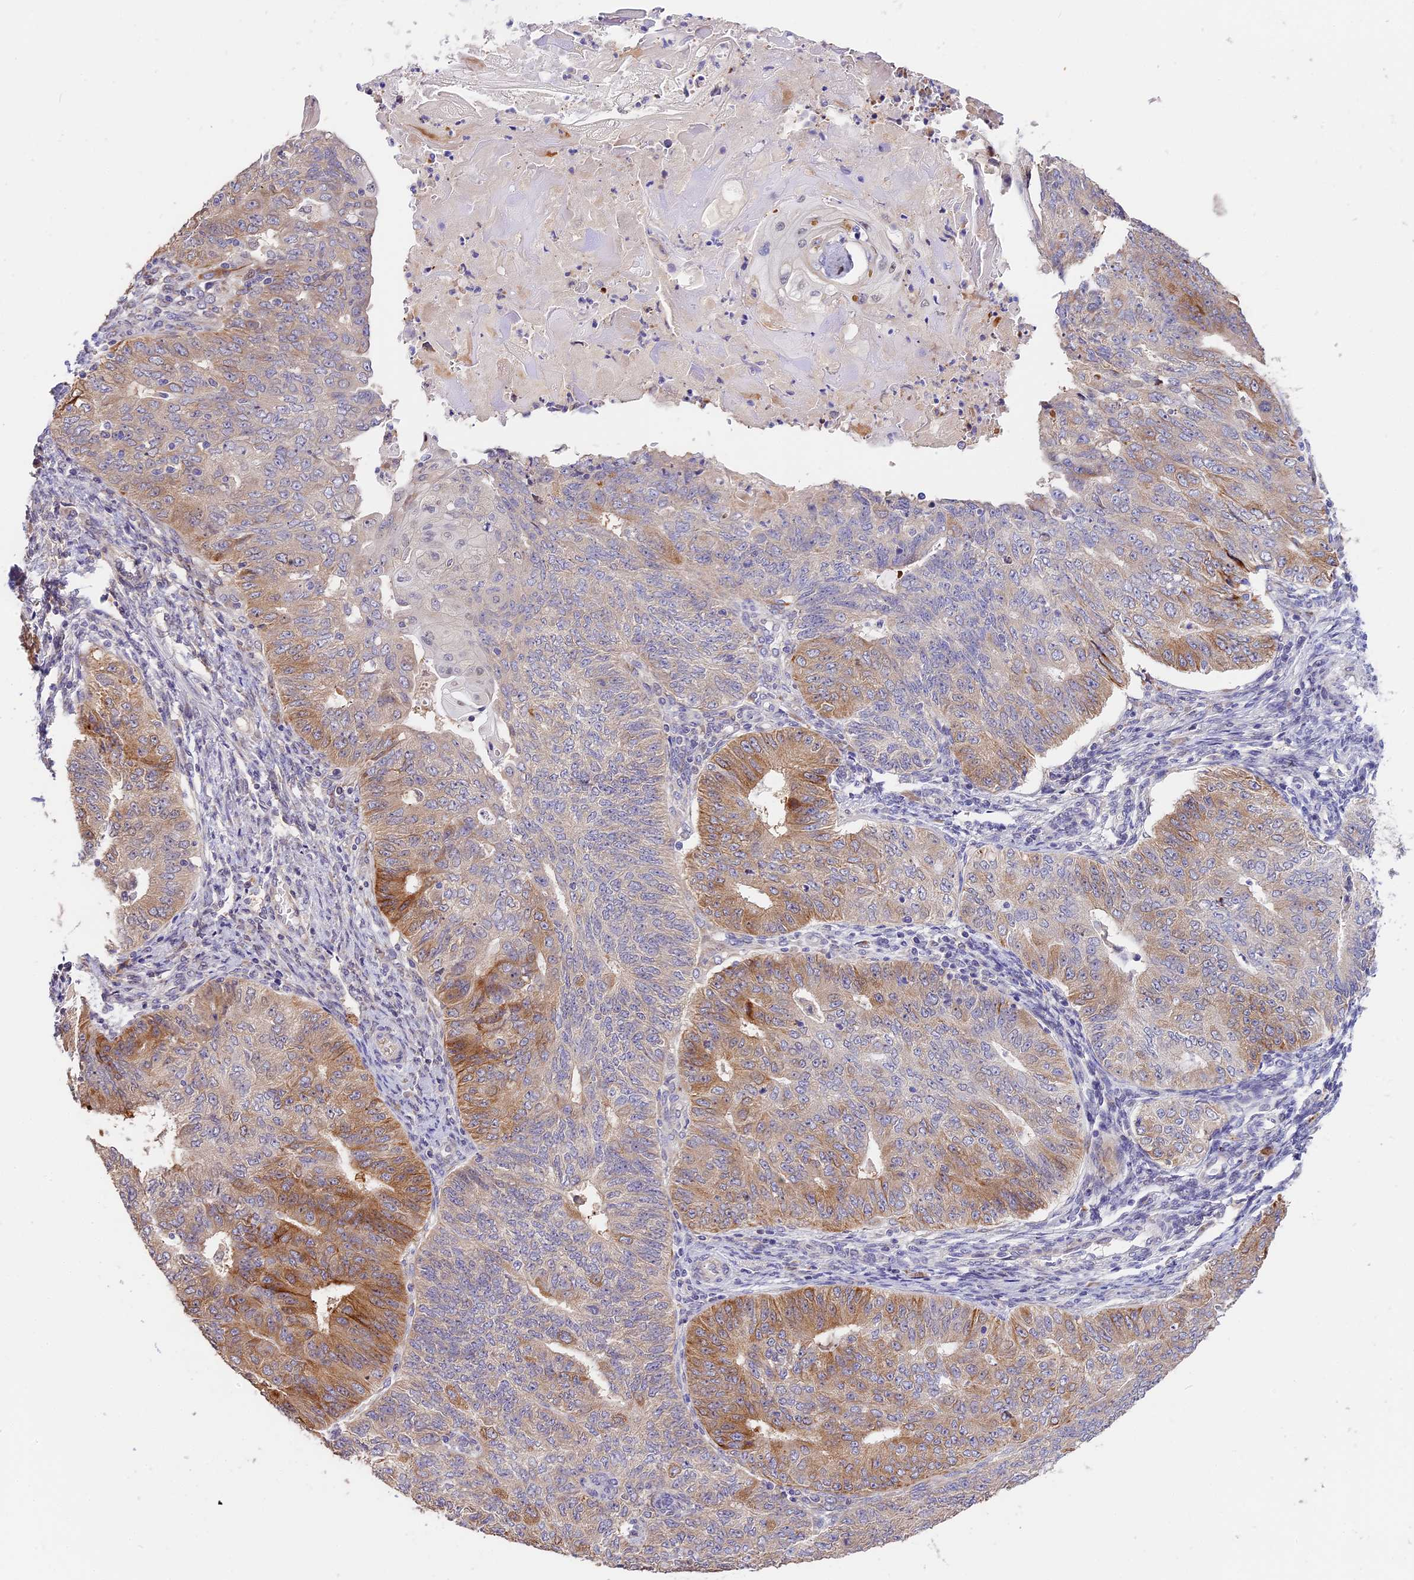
{"staining": {"intensity": "moderate", "quantity": "25%-75%", "location": "cytoplasmic/membranous"}, "tissue": "endometrial cancer", "cell_type": "Tumor cells", "image_type": "cancer", "snomed": [{"axis": "morphology", "description": "Adenocarcinoma, NOS"}, {"axis": "topography", "description": "Endometrium"}], "caption": "Protein positivity by immunohistochemistry demonstrates moderate cytoplasmic/membranous positivity in about 25%-75% of tumor cells in endometrial cancer. (DAB = brown stain, brightfield microscopy at high magnification).", "gene": "BSCL2", "patient": {"sex": "female", "age": 32}}